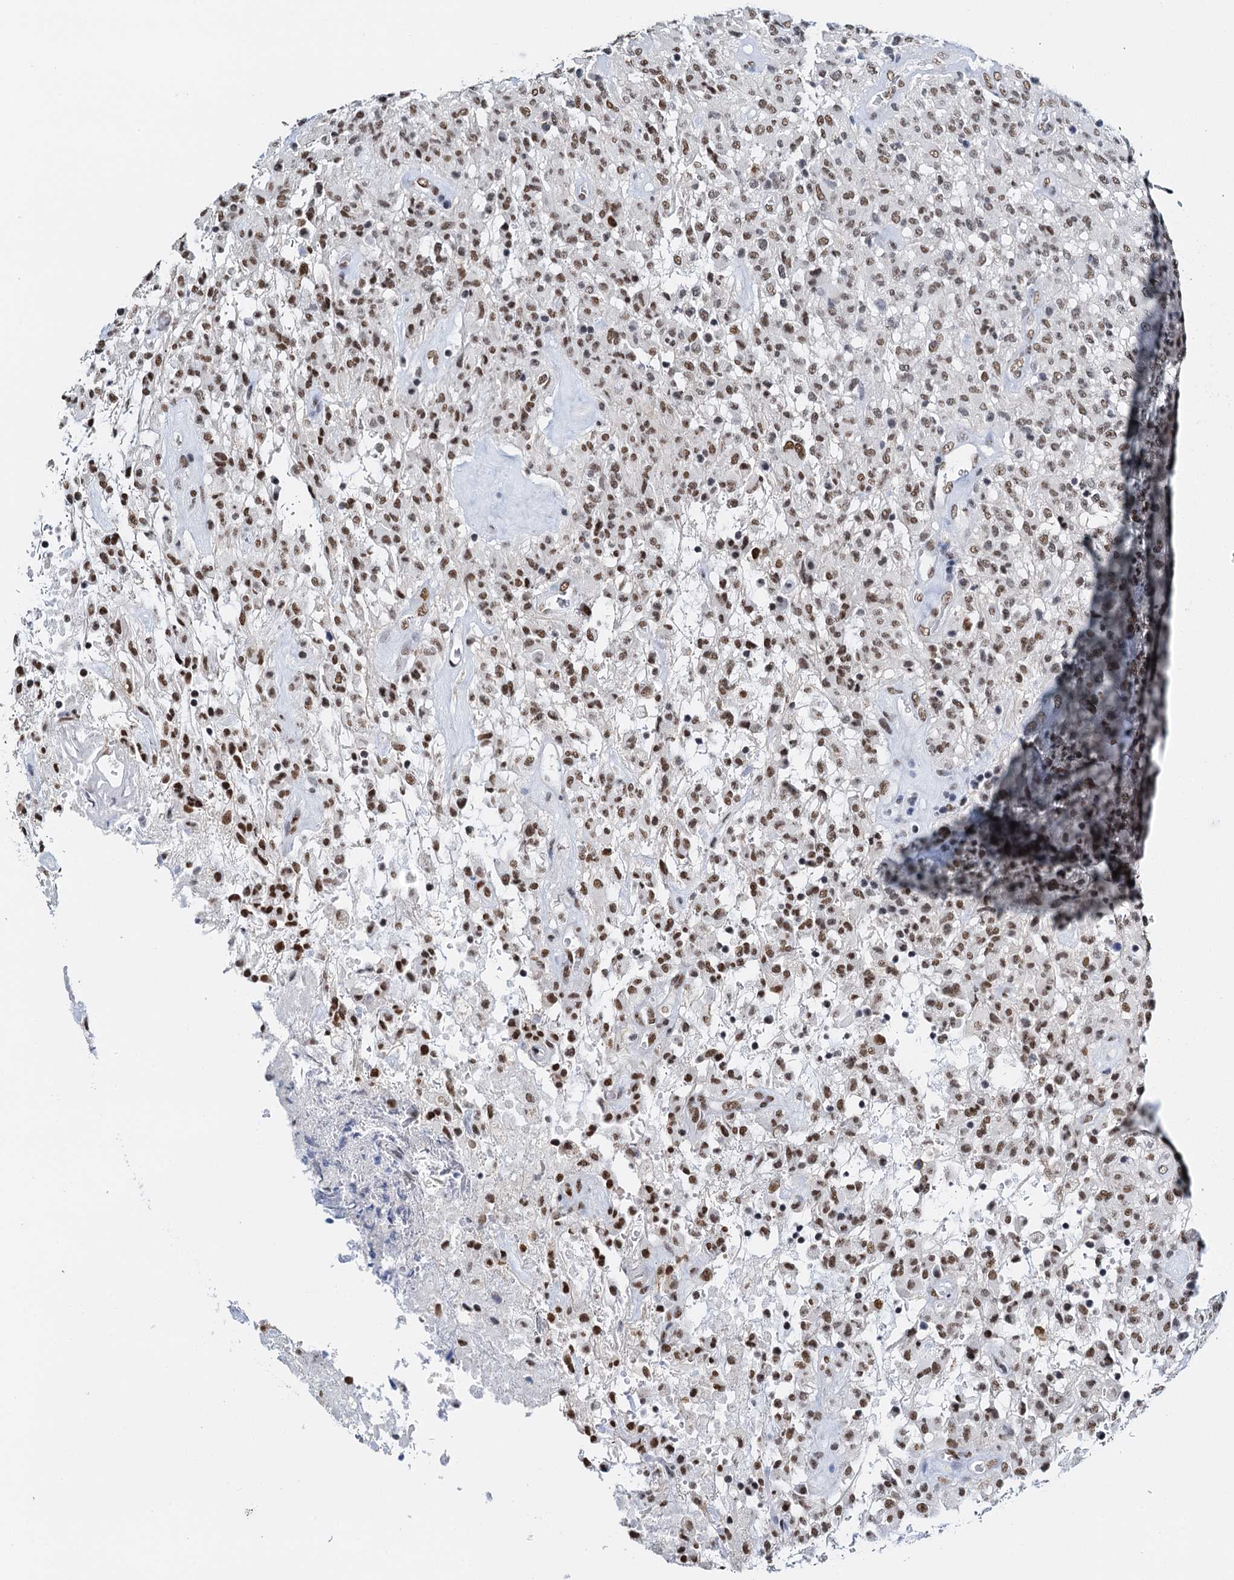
{"staining": {"intensity": "moderate", "quantity": ">75%", "location": "nuclear"}, "tissue": "glioma", "cell_type": "Tumor cells", "image_type": "cancer", "snomed": [{"axis": "morphology", "description": "Glioma, malignant, High grade"}, {"axis": "topography", "description": "Brain"}], "caption": "Moderate nuclear protein expression is present in about >75% of tumor cells in high-grade glioma (malignant). The staining is performed using DAB brown chromogen to label protein expression. The nuclei are counter-stained blue using hematoxylin.", "gene": "SLTM", "patient": {"sex": "female", "age": 57}}